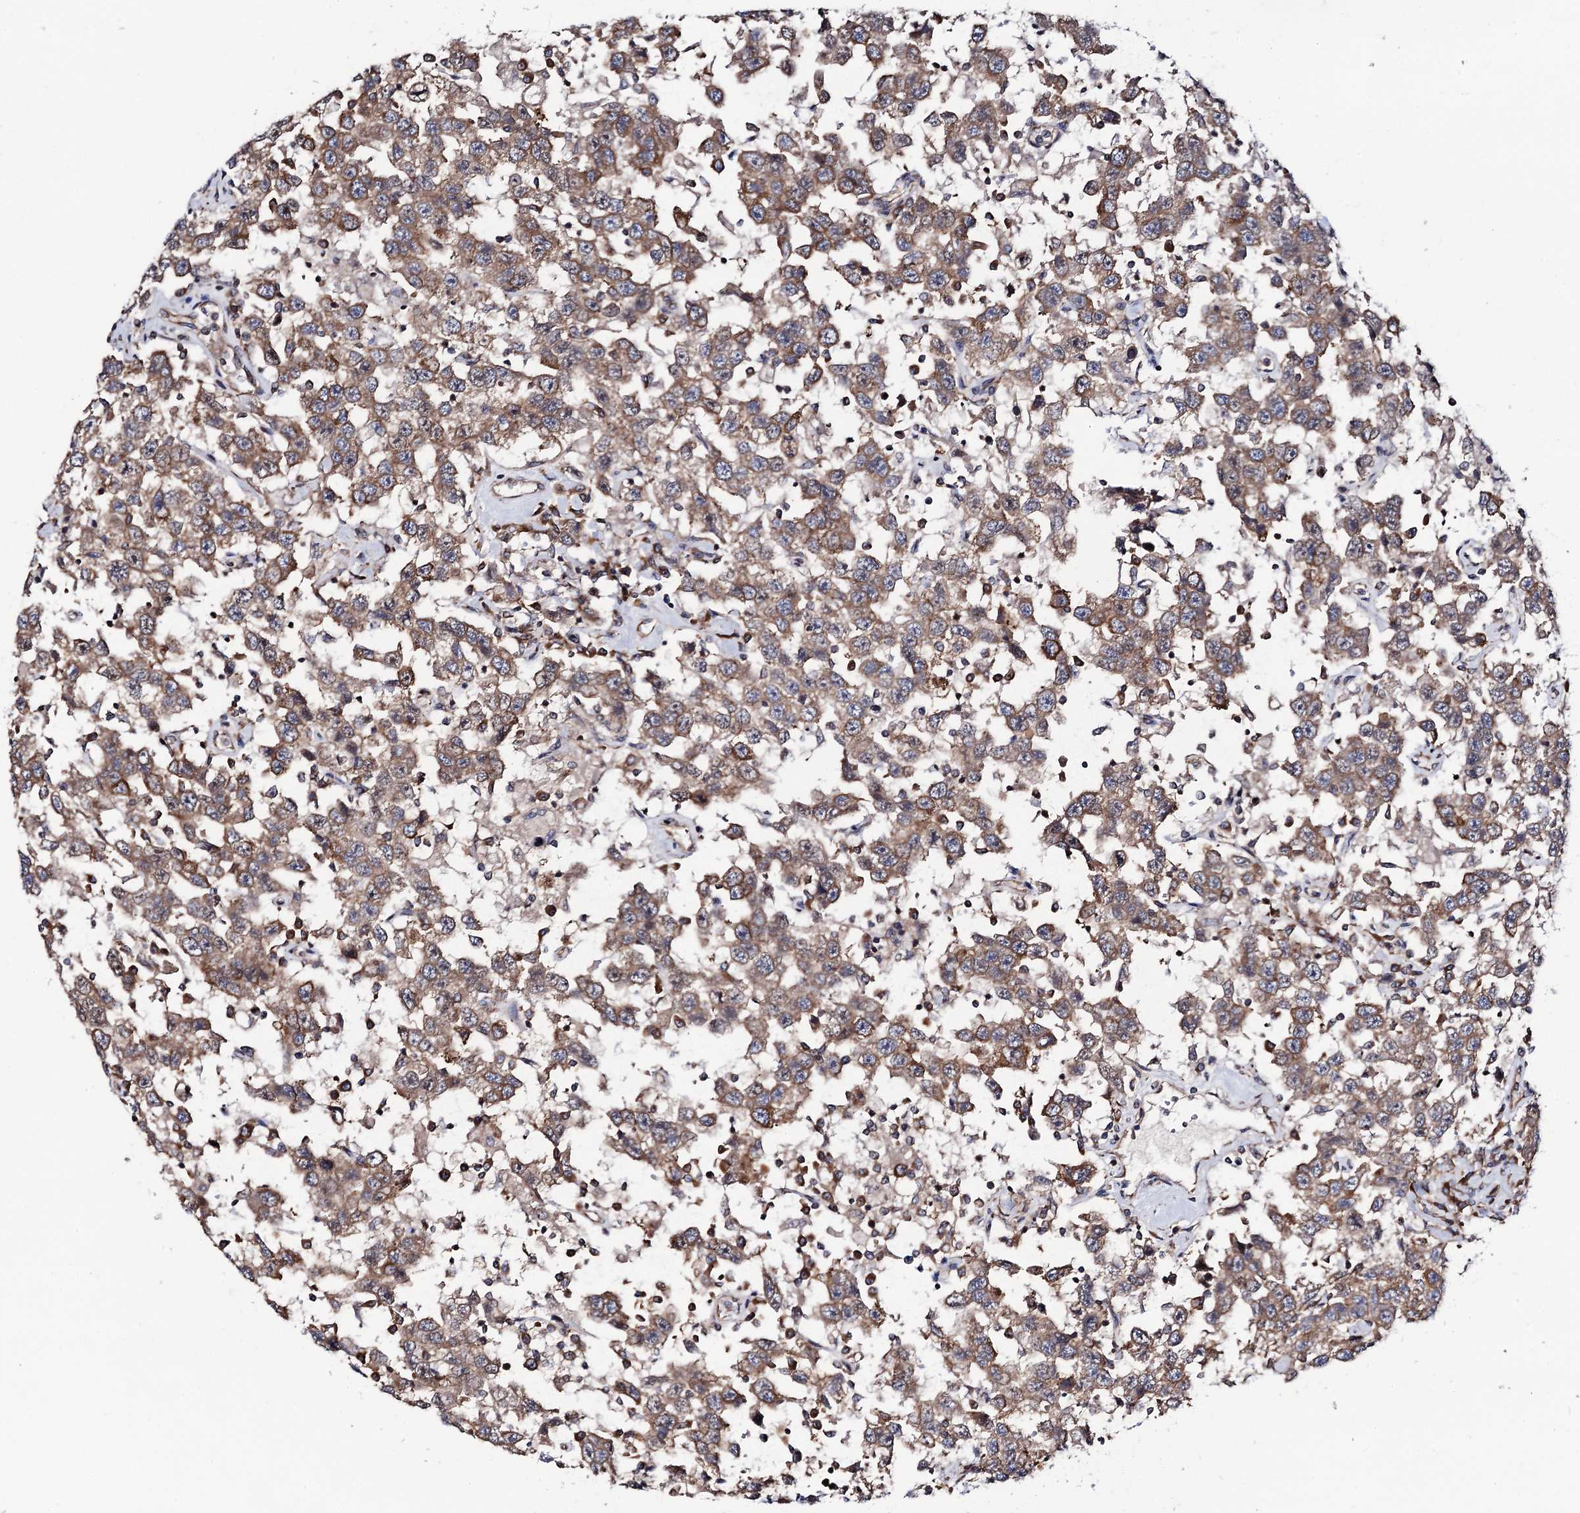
{"staining": {"intensity": "moderate", "quantity": ">75%", "location": "cytoplasmic/membranous"}, "tissue": "testis cancer", "cell_type": "Tumor cells", "image_type": "cancer", "snomed": [{"axis": "morphology", "description": "Seminoma, NOS"}, {"axis": "topography", "description": "Testis"}], "caption": "Immunohistochemistry histopathology image of seminoma (testis) stained for a protein (brown), which reveals medium levels of moderate cytoplasmic/membranous positivity in approximately >75% of tumor cells.", "gene": "DYDC1", "patient": {"sex": "male", "age": 41}}